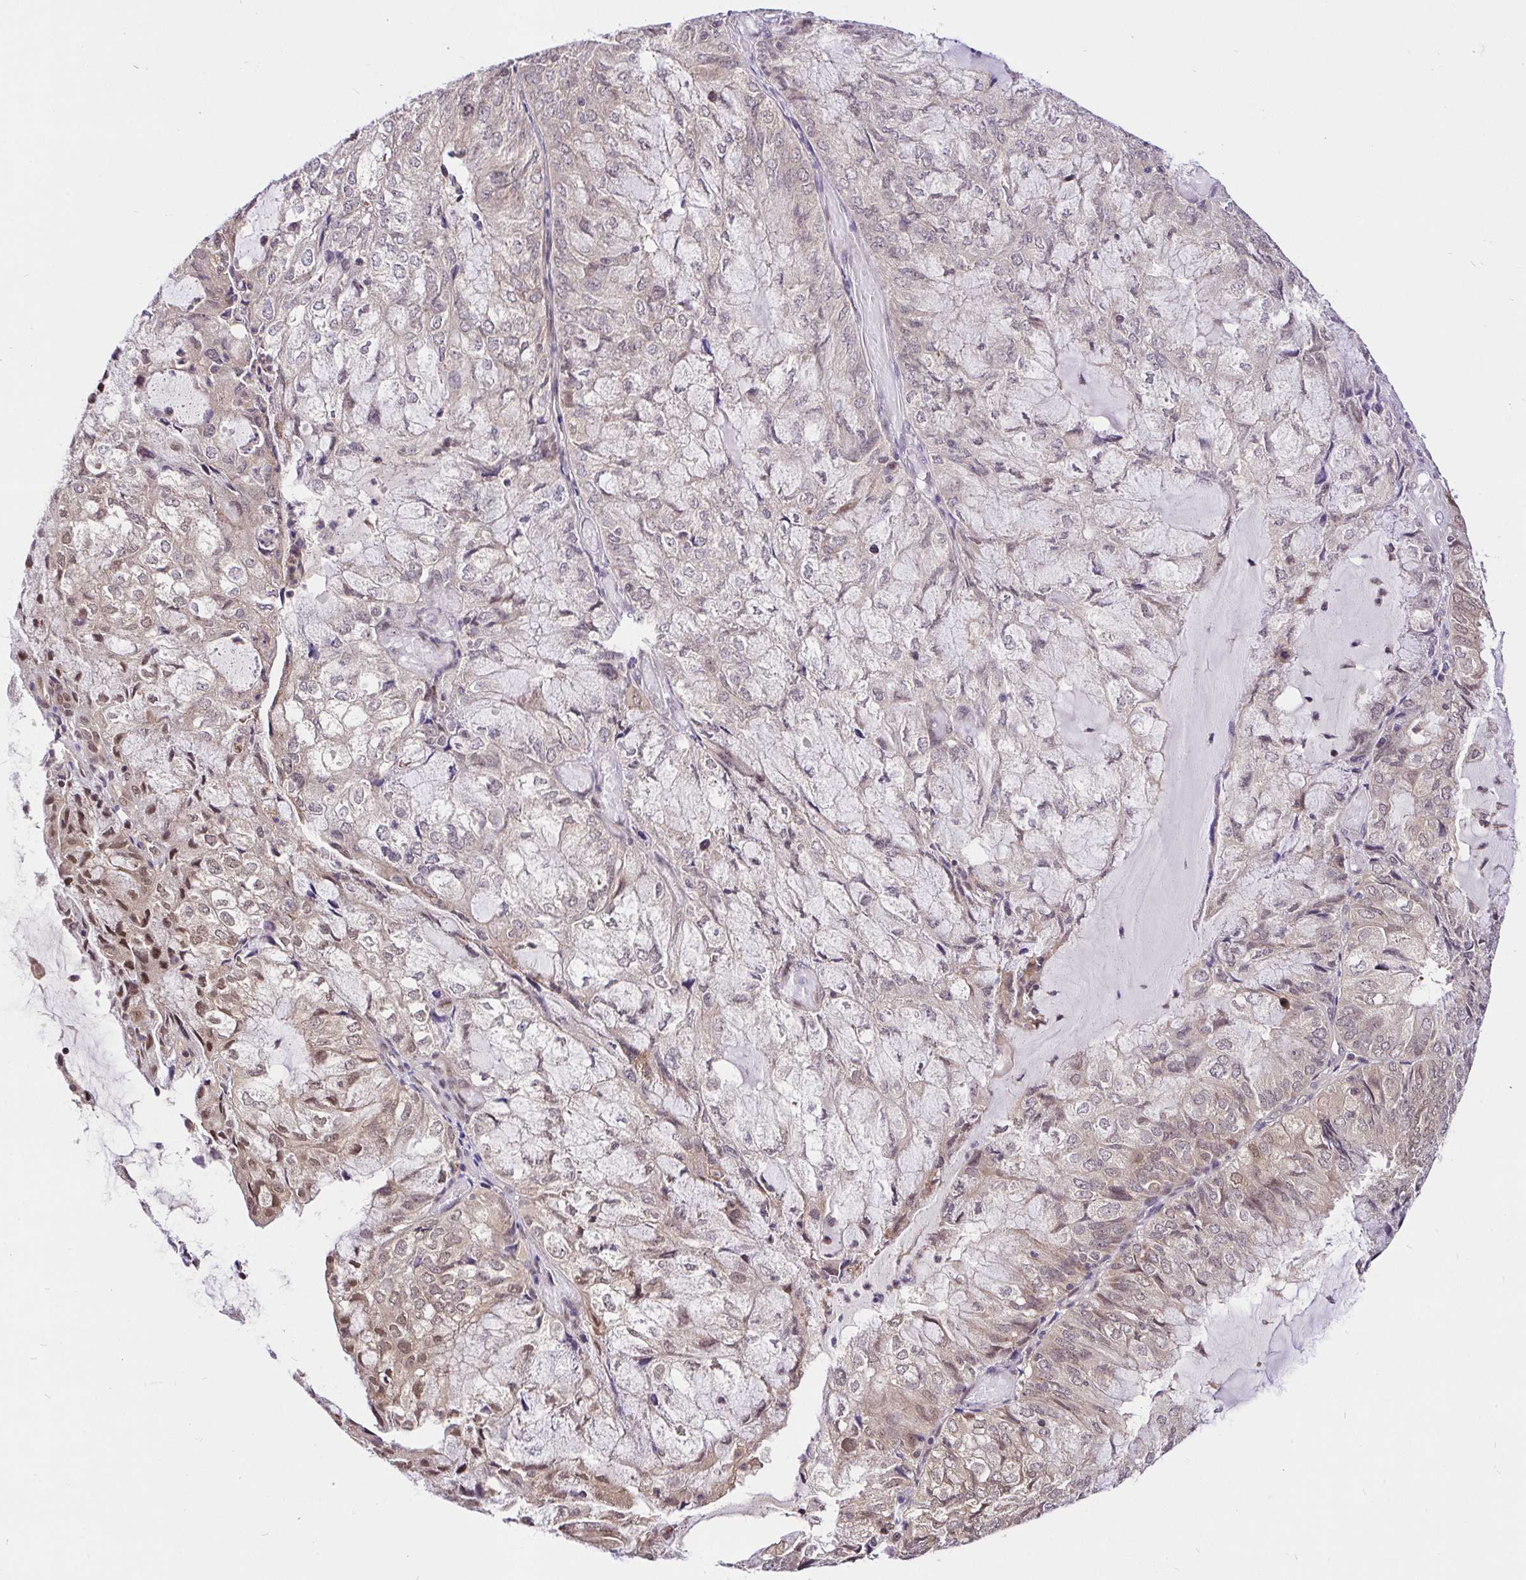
{"staining": {"intensity": "moderate", "quantity": "25%-75%", "location": "cytoplasmic/membranous,nuclear"}, "tissue": "endometrial cancer", "cell_type": "Tumor cells", "image_type": "cancer", "snomed": [{"axis": "morphology", "description": "Adenocarcinoma, NOS"}, {"axis": "topography", "description": "Endometrium"}], "caption": "This photomicrograph reveals endometrial cancer stained with IHC to label a protein in brown. The cytoplasmic/membranous and nuclear of tumor cells show moderate positivity for the protein. Nuclei are counter-stained blue.", "gene": "UBE2M", "patient": {"sex": "female", "age": 81}}